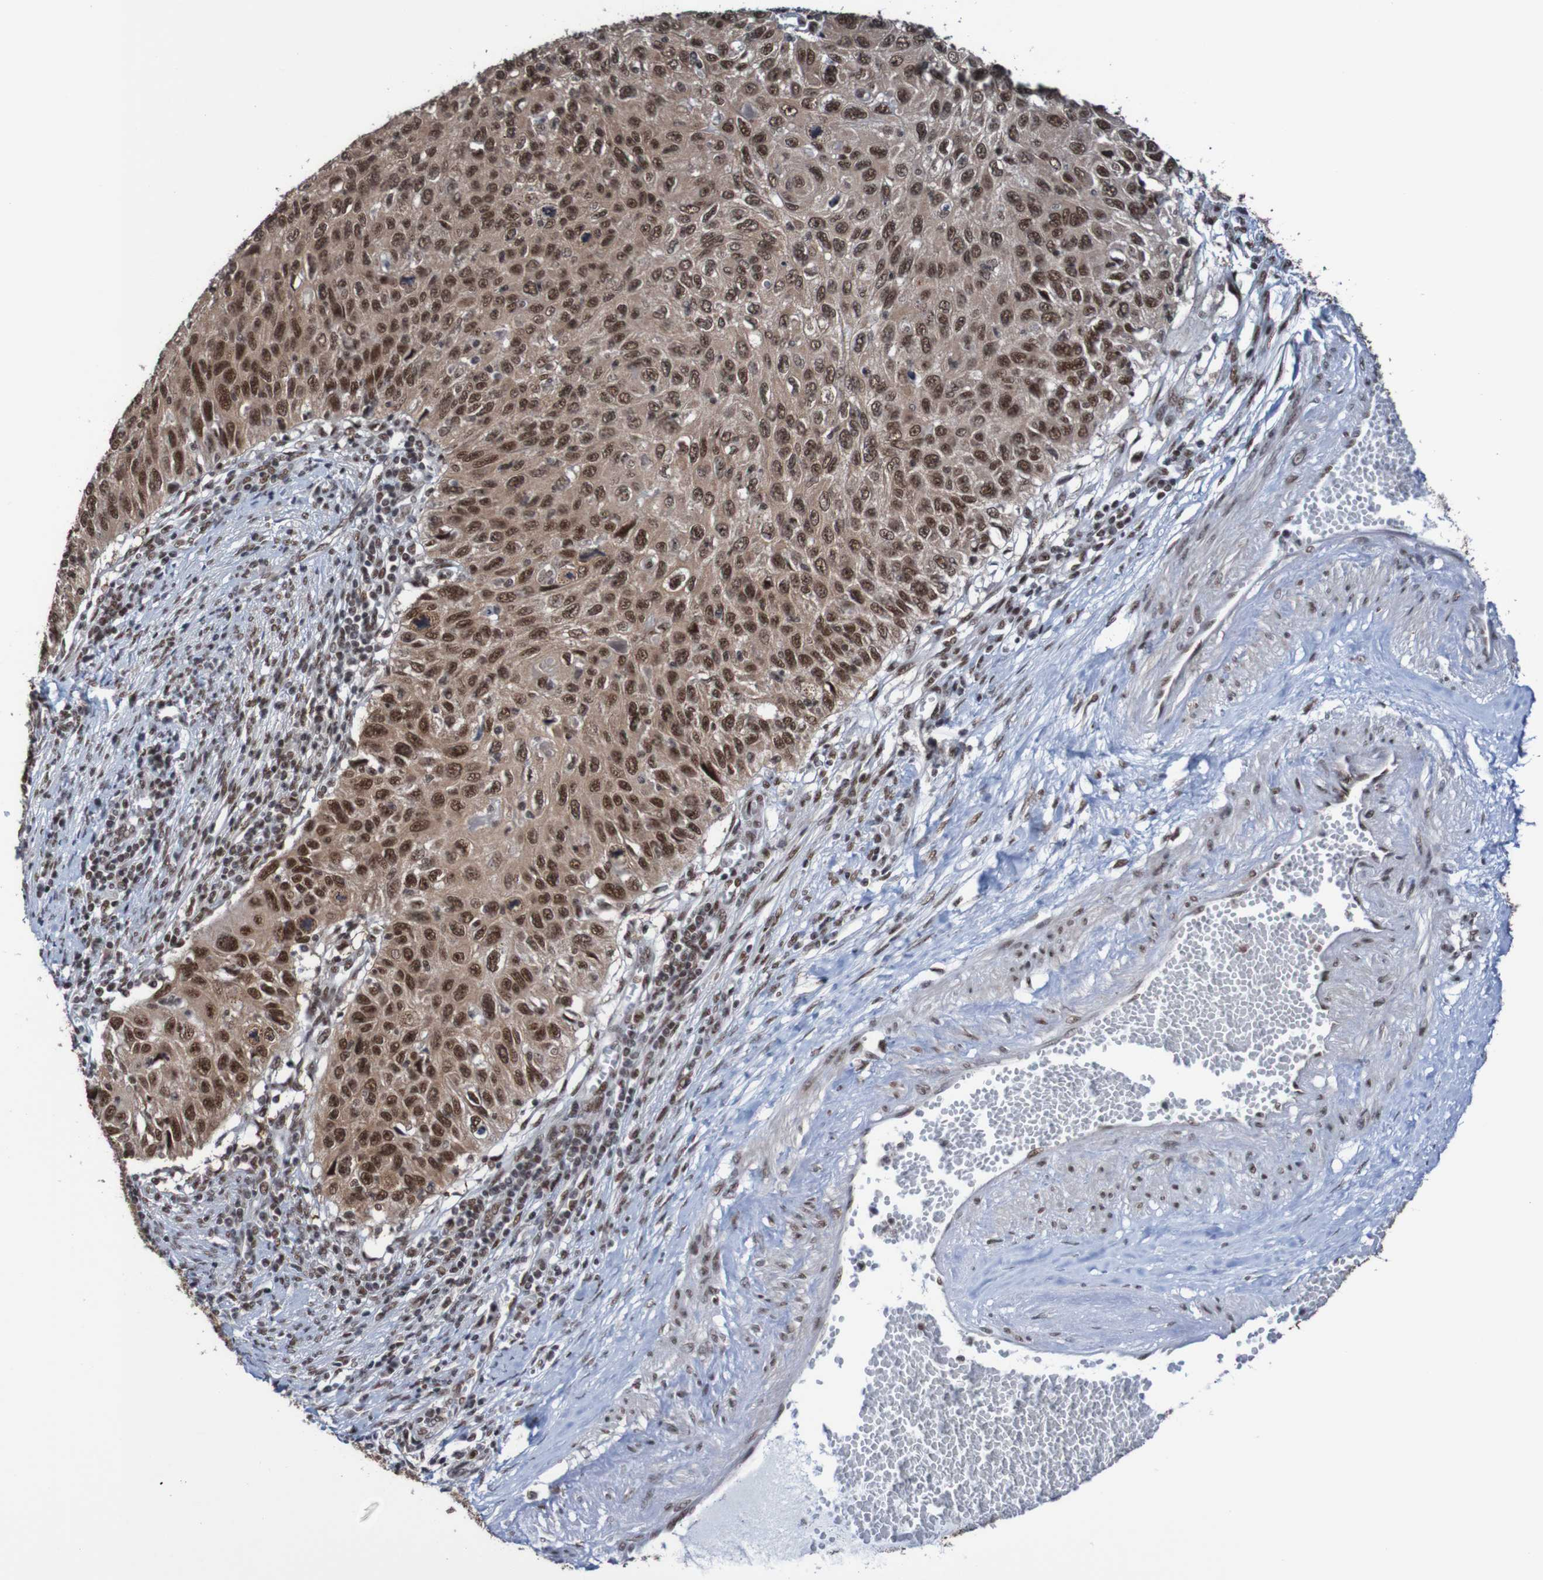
{"staining": {"intensity": "strong", "quantity": ">75%", "location": "cytoplasmic/membranous,nuclear"}, "tissue": "cervical cancer", "cell_type": "Tumor cells", "image_type": "cancer", "snomed": [{"axis": "morphology", "description": "Squamous cell carcinoma, NOS"}, {"axis": "topography", "description": "Cervix"}], "caption": "Immunohistochemical staining of human cervical cancer (squamous cell carcinoma) reveals high levels of strong cytoplasmic/membranous and nuclear expression in about >75% of tumor cells.", "gene": "CDC5L", "patient": {"sex": "female", "age": 70}}